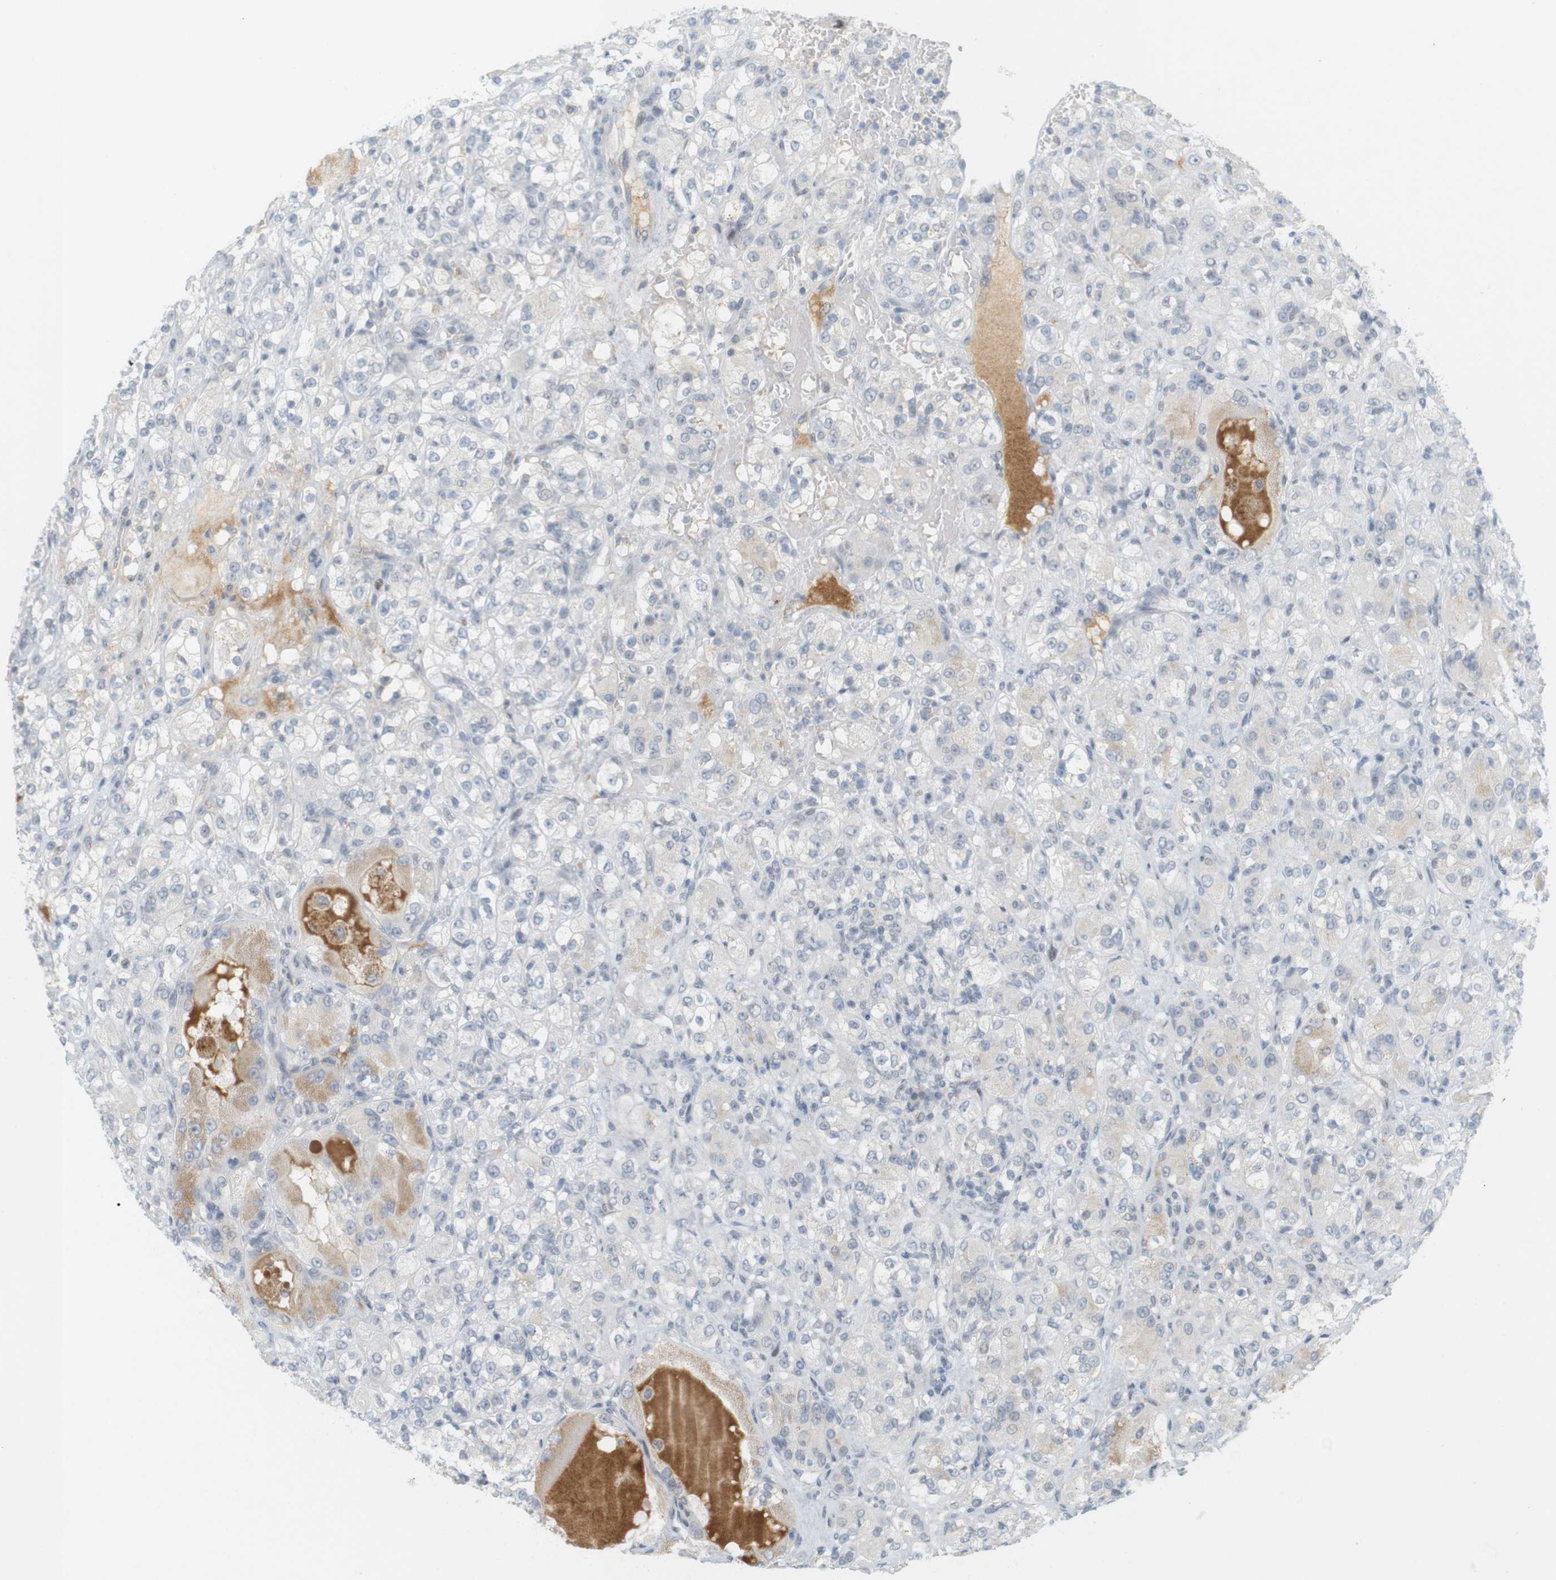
{"staining": {"intensity": "negative", "quantity": "none", "location": "none"}, "tissue": "renal cancer", "cell_type": "Tumor cells", "image_type": "cancer", "snomed": [{"axis": "morphology", "description": "Normal tissue, NOS"}, {"axis": "morphology", "description": "Adenocarcinoma, NOS"}, {"axis": "topography", "description": "Kidney"}], "caption": "Photomicrograph shows no significant protein positivity in tumor cells of renal cancer. The staining was performed using DAB to visualize the protein expression in brown, while the nuclei were stained in blue with hematoxylin (Magnification: 20x).", "gene": "DMC1", "patient": {"sex": "male", "age": 61}}